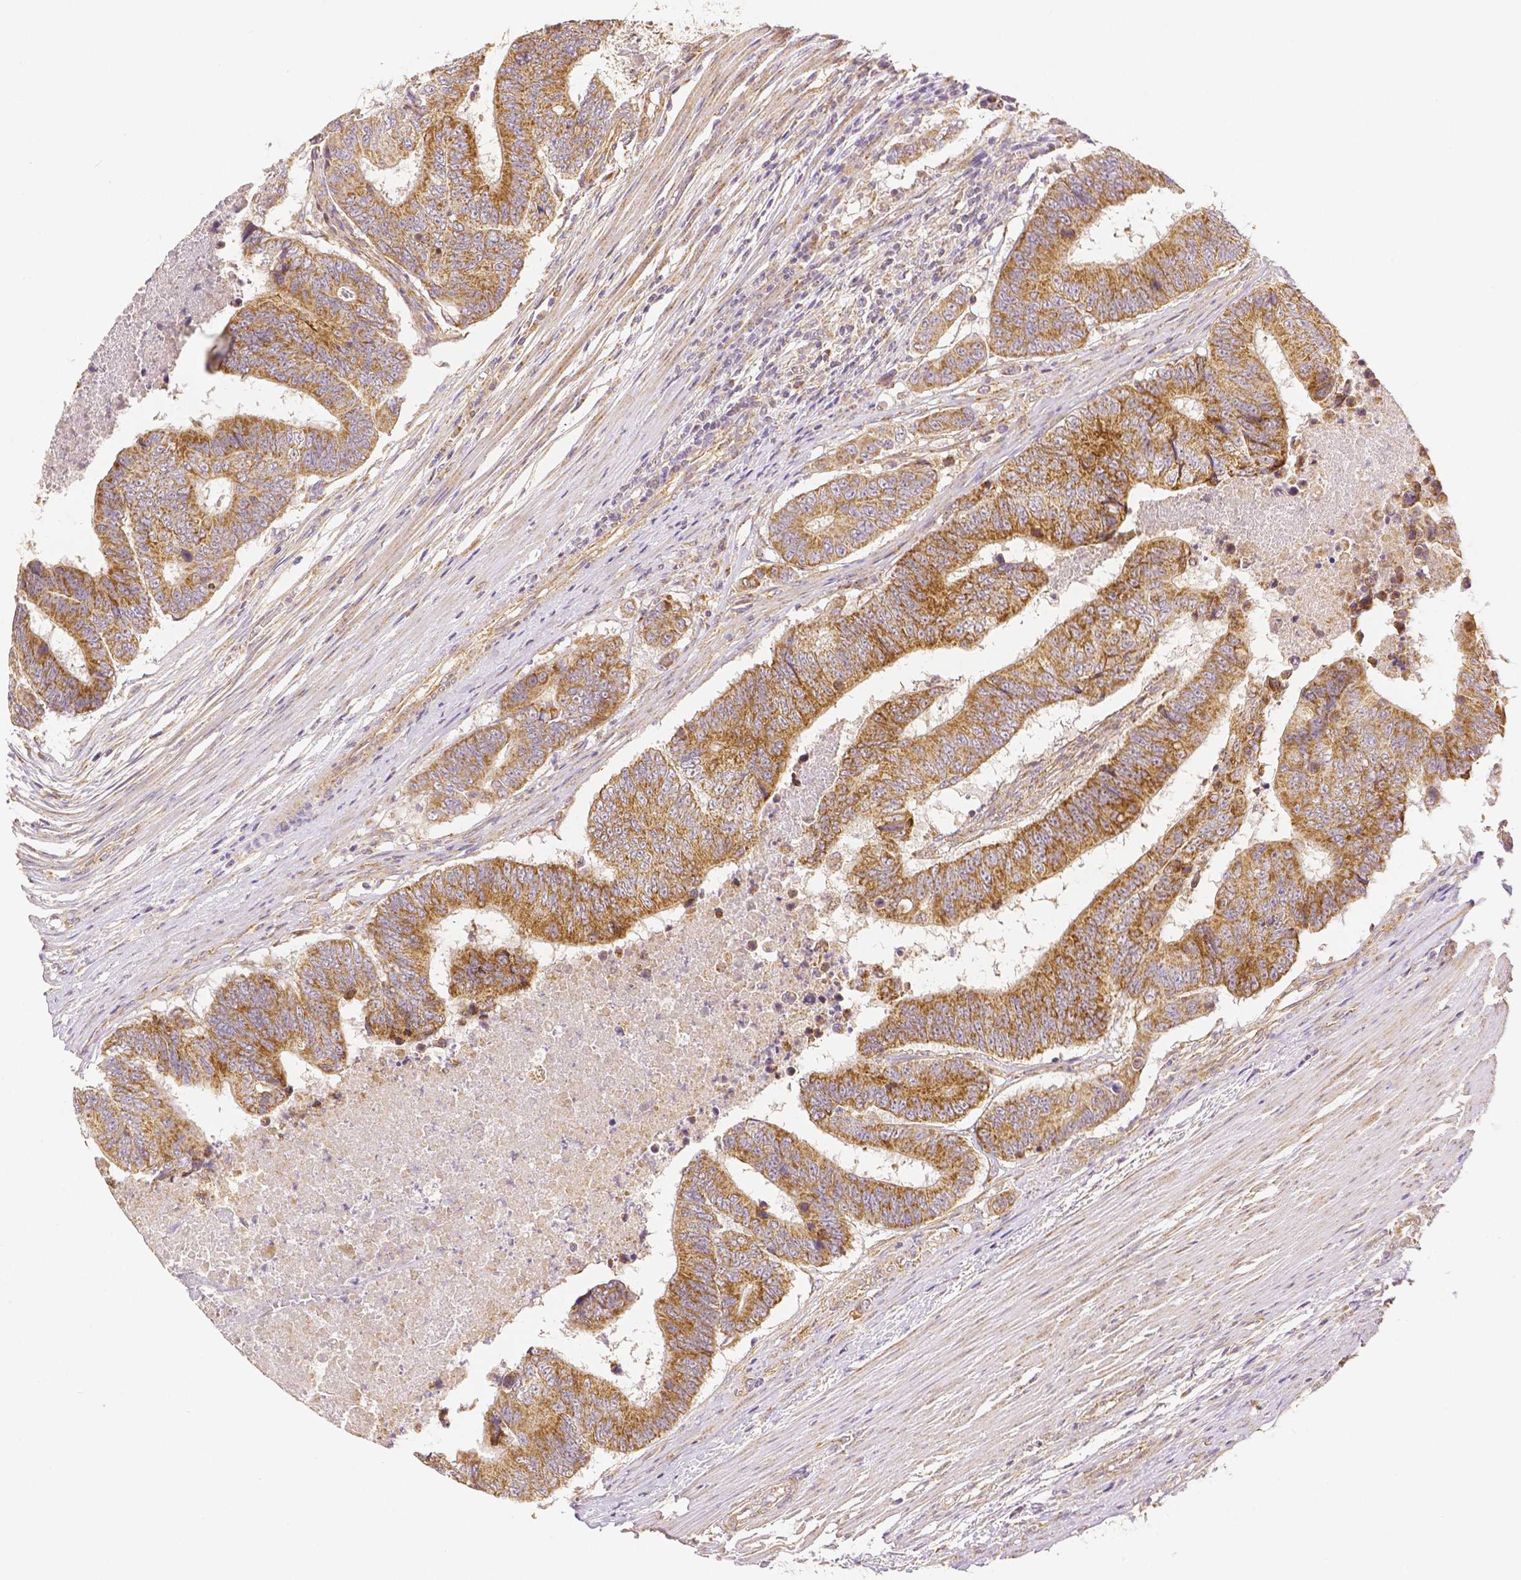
{"staining": {"intensity": "strong", "quantity": ">75%", "location": "cytoplasmic/membranous"}, "tissue": "colorectal cancer", "cell_type": "Tumor cells", "image_type": "cancer", "snomed": [{"axis": "morphology", "description": "Adenocarcinoma, NOS"}, {"axis": "topography", "description": "Colon"}], "caption": "The photomicrograph displays staining of colorectal cancer (adenocarcinoma), revealing strong cytoplasmic/membranous protein expression (brown color) within tumor cells.", "gene": "RHOT1", "patient": {"sex": "female", "age": 48}}